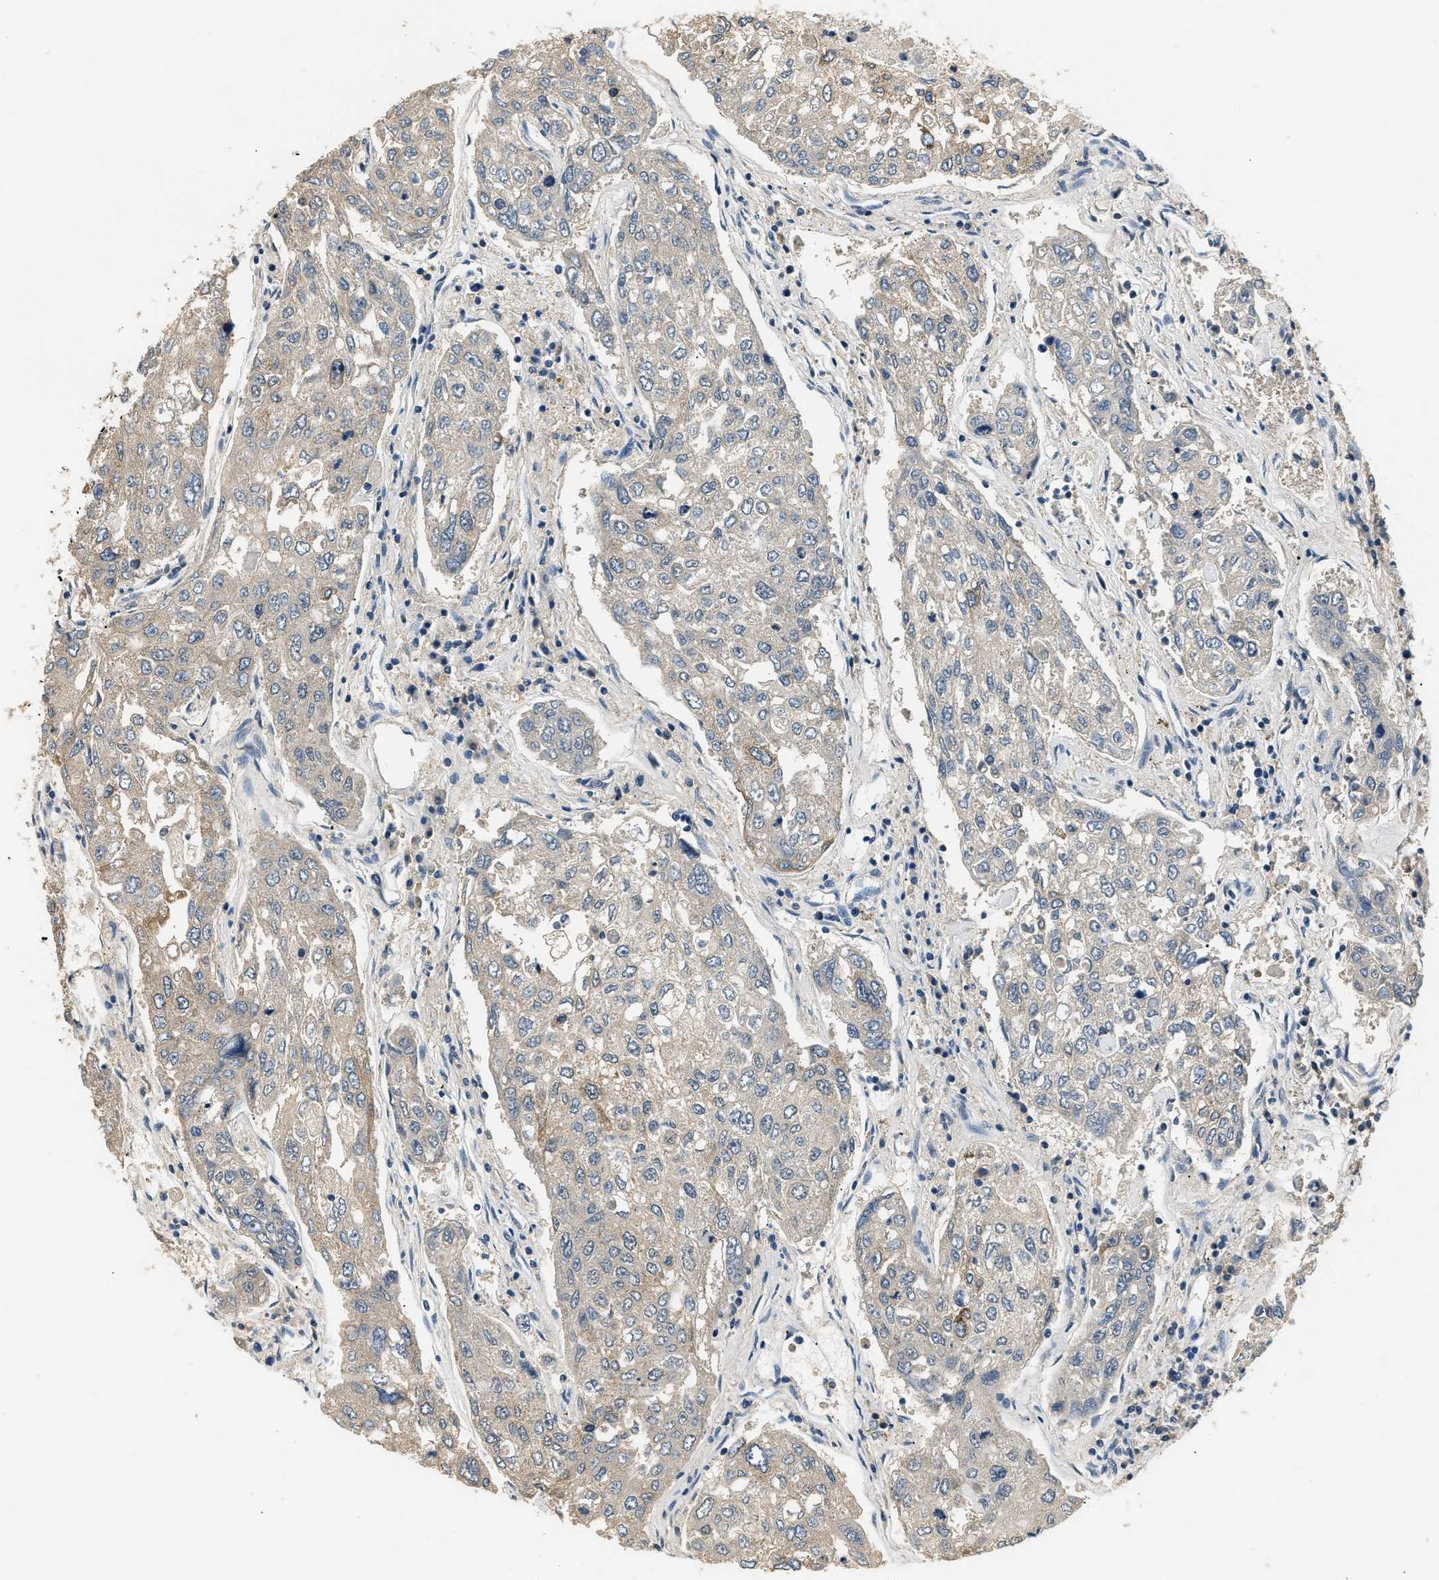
{"staining": {"intensity": "negative", "quantity": "none", "location": "none"}, "tissue": "urothelial cancer", "cell_type": "Tumor cells", "image_type": "cancer", "snomed": [{"axis": "morphology", "description": "Urothelial carcinoma, High grade"}, {"axis": "topography", "description": "Lymph node"}, {"axis": "topography", "description": "Urinary bladder"}], "caption": "High power microscopy image of an IHC histopathology image of high-grade urothelial carcinoma, revealing no significant positivity in tumor cells.", "gene": "INHA", "patient": {"sex": "male", "age": 51}}